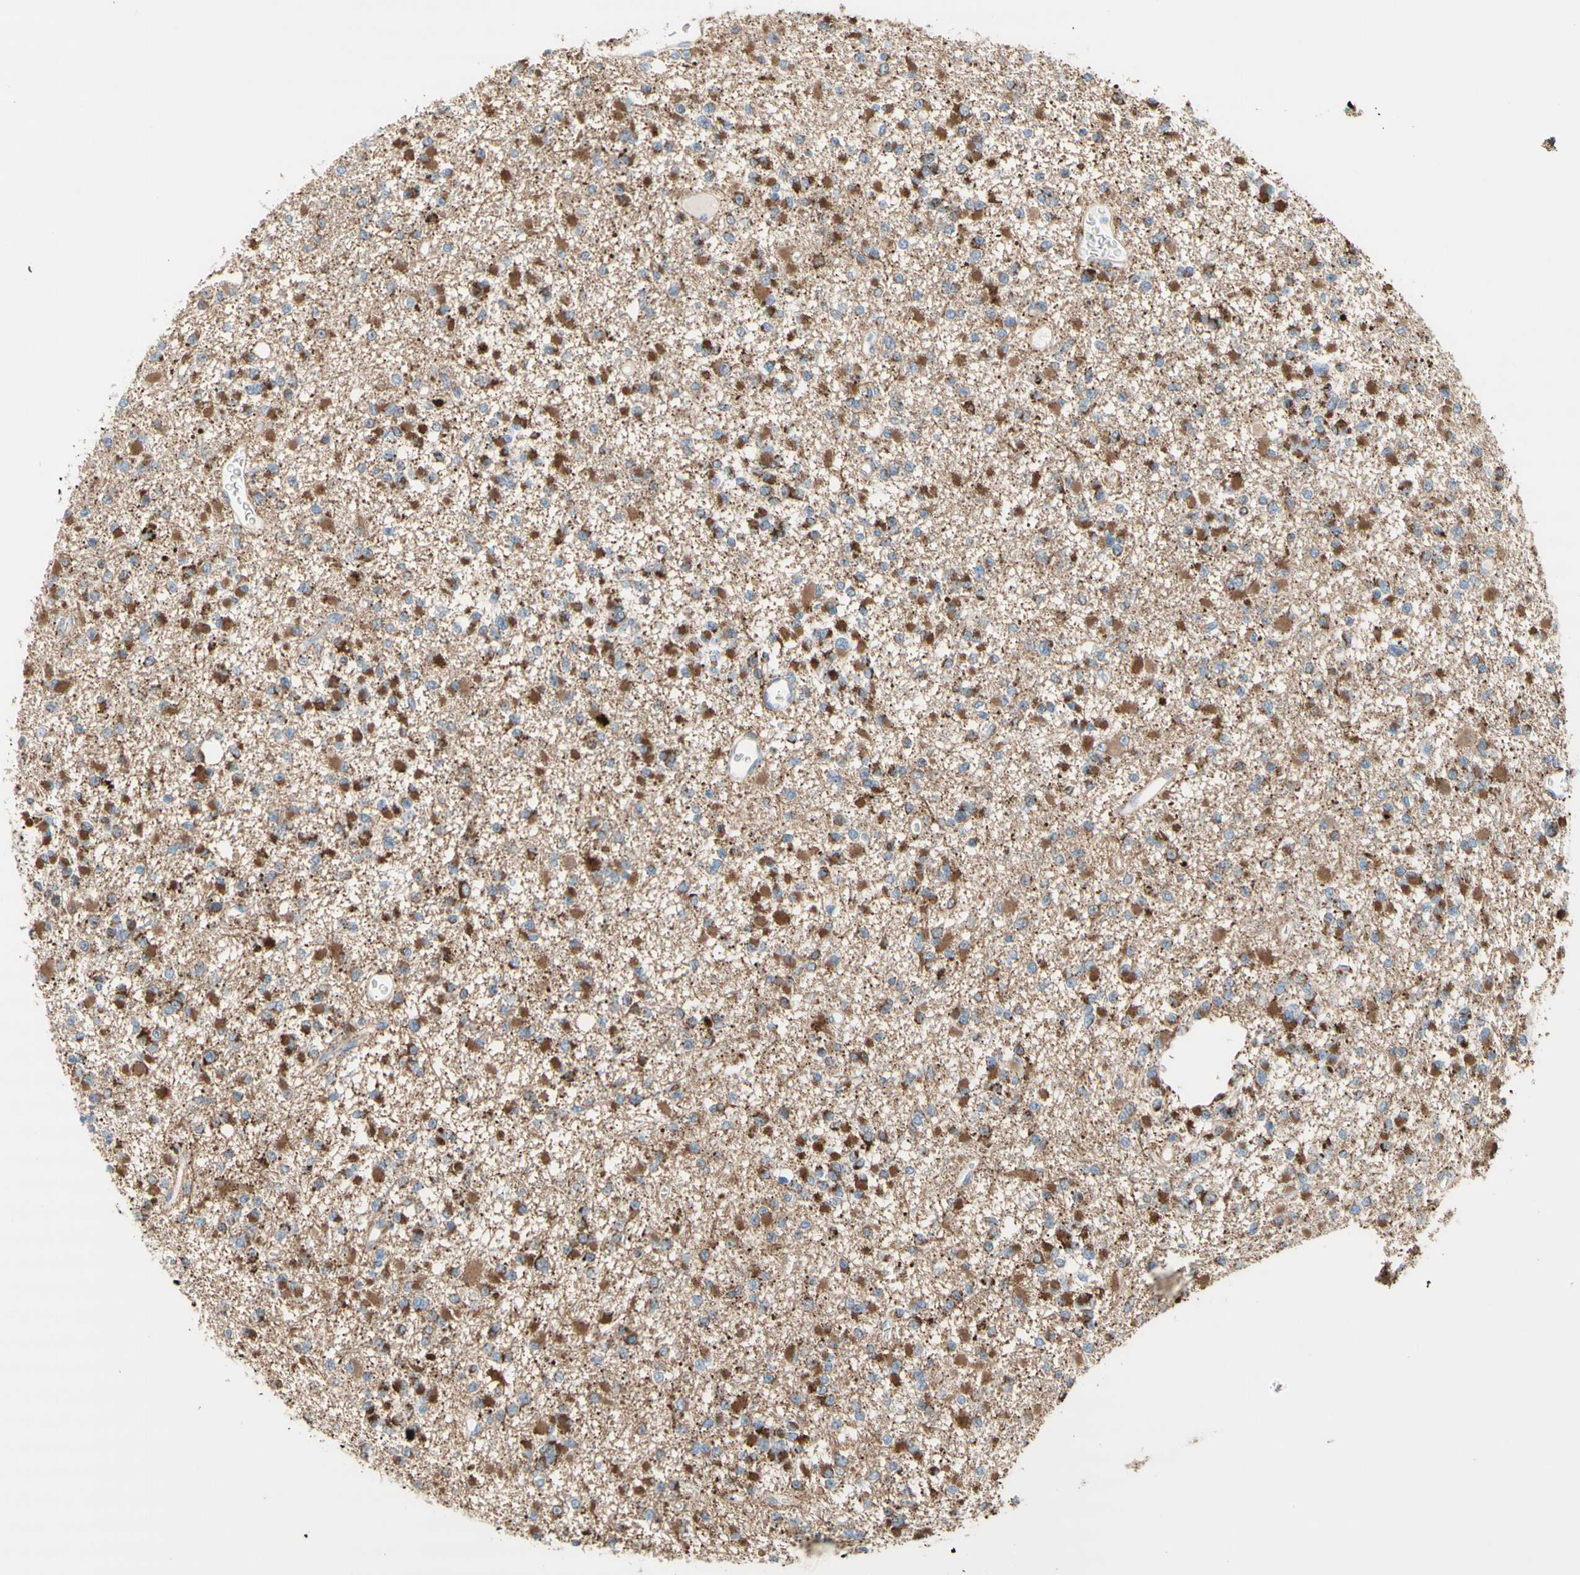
{"staining": {"intensity": "moderate", "quantity": ">75%", "location": "cytoplasmic/membranous"}, "tissue": "glioma", "cell_type": "Tumor cells", "image_type": "cancer", "snomed": [{"axis": "morphology", "description": "Glioma, malignant, Low grade"}, {"axis": "topography", "description": "Brain"}], "caption": "Immunohistochemical staining of human malignant low-grade glioma reveals medium levels of moderate cytoplasmic/membranous staining in about >75% of tumor cells. (DAB (3,3'-diaminobenzidine) = brown stain, brightfield microscopy at high magnification).", "gene": "URB2", "patient": {"sex": "female", "age": 22}}